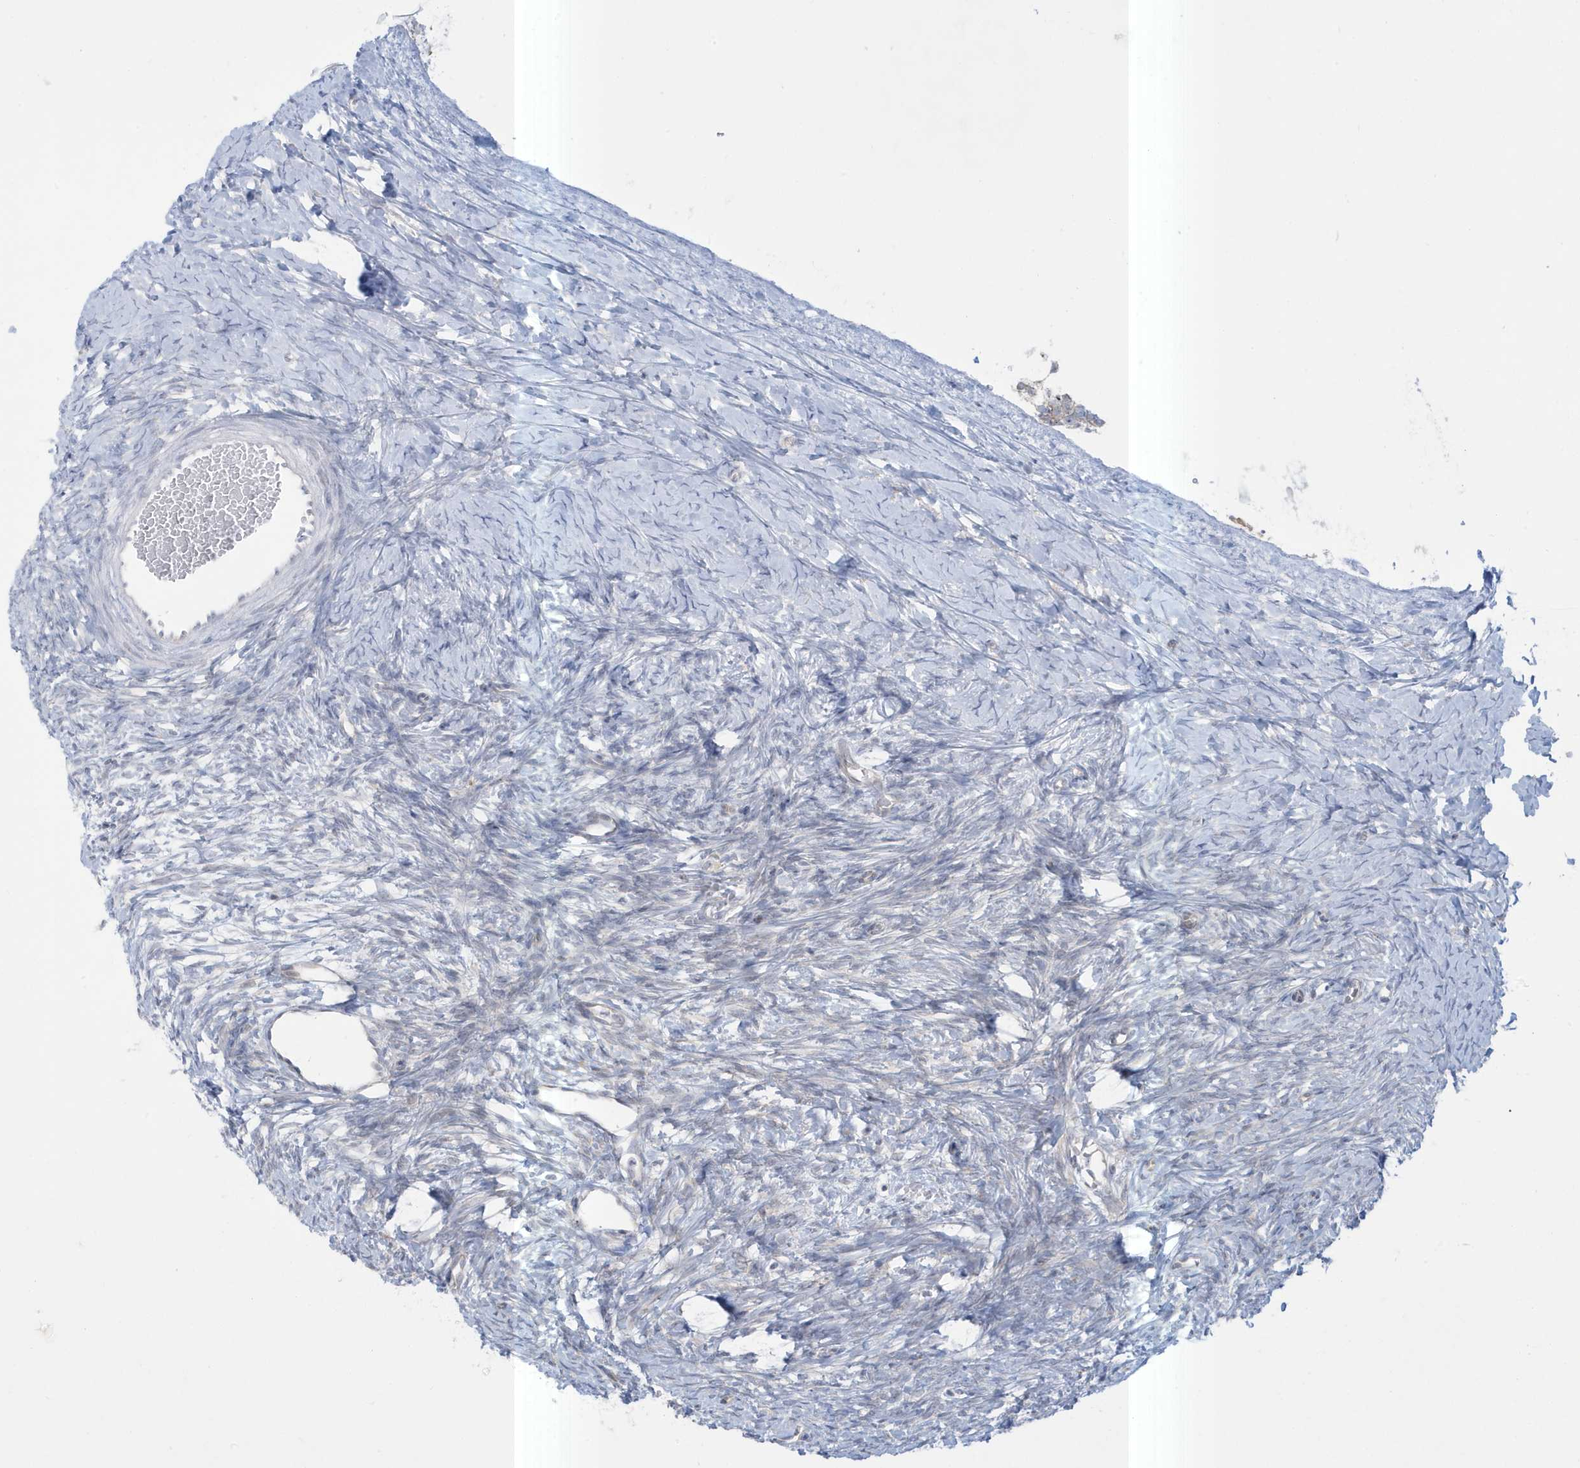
{"staining": {"intensity": "negative", "quantity": "none", "location": "none"}, "tissue": "ovary", "cell_type": "Ovarian stroma cells", "image_type": "normal", "snomed": [{"axis": "morphology", "description": "Normal tissue, NOS"}, {"axis": "morphology", "description": "Developmental malformation"}, {"axis": "topography", "description": "Ovary"}], "caption": "Immunohistochemistry (IHC) image of unremarkable human ovary stained for a protein (brown), which demonstrates no expression in ovarian stroma cells. (DAB immunohistochemistry with hematoxylin counter stain).", "gene": "SLAMF9", "patient": {"sex": "female", "age": 39}}